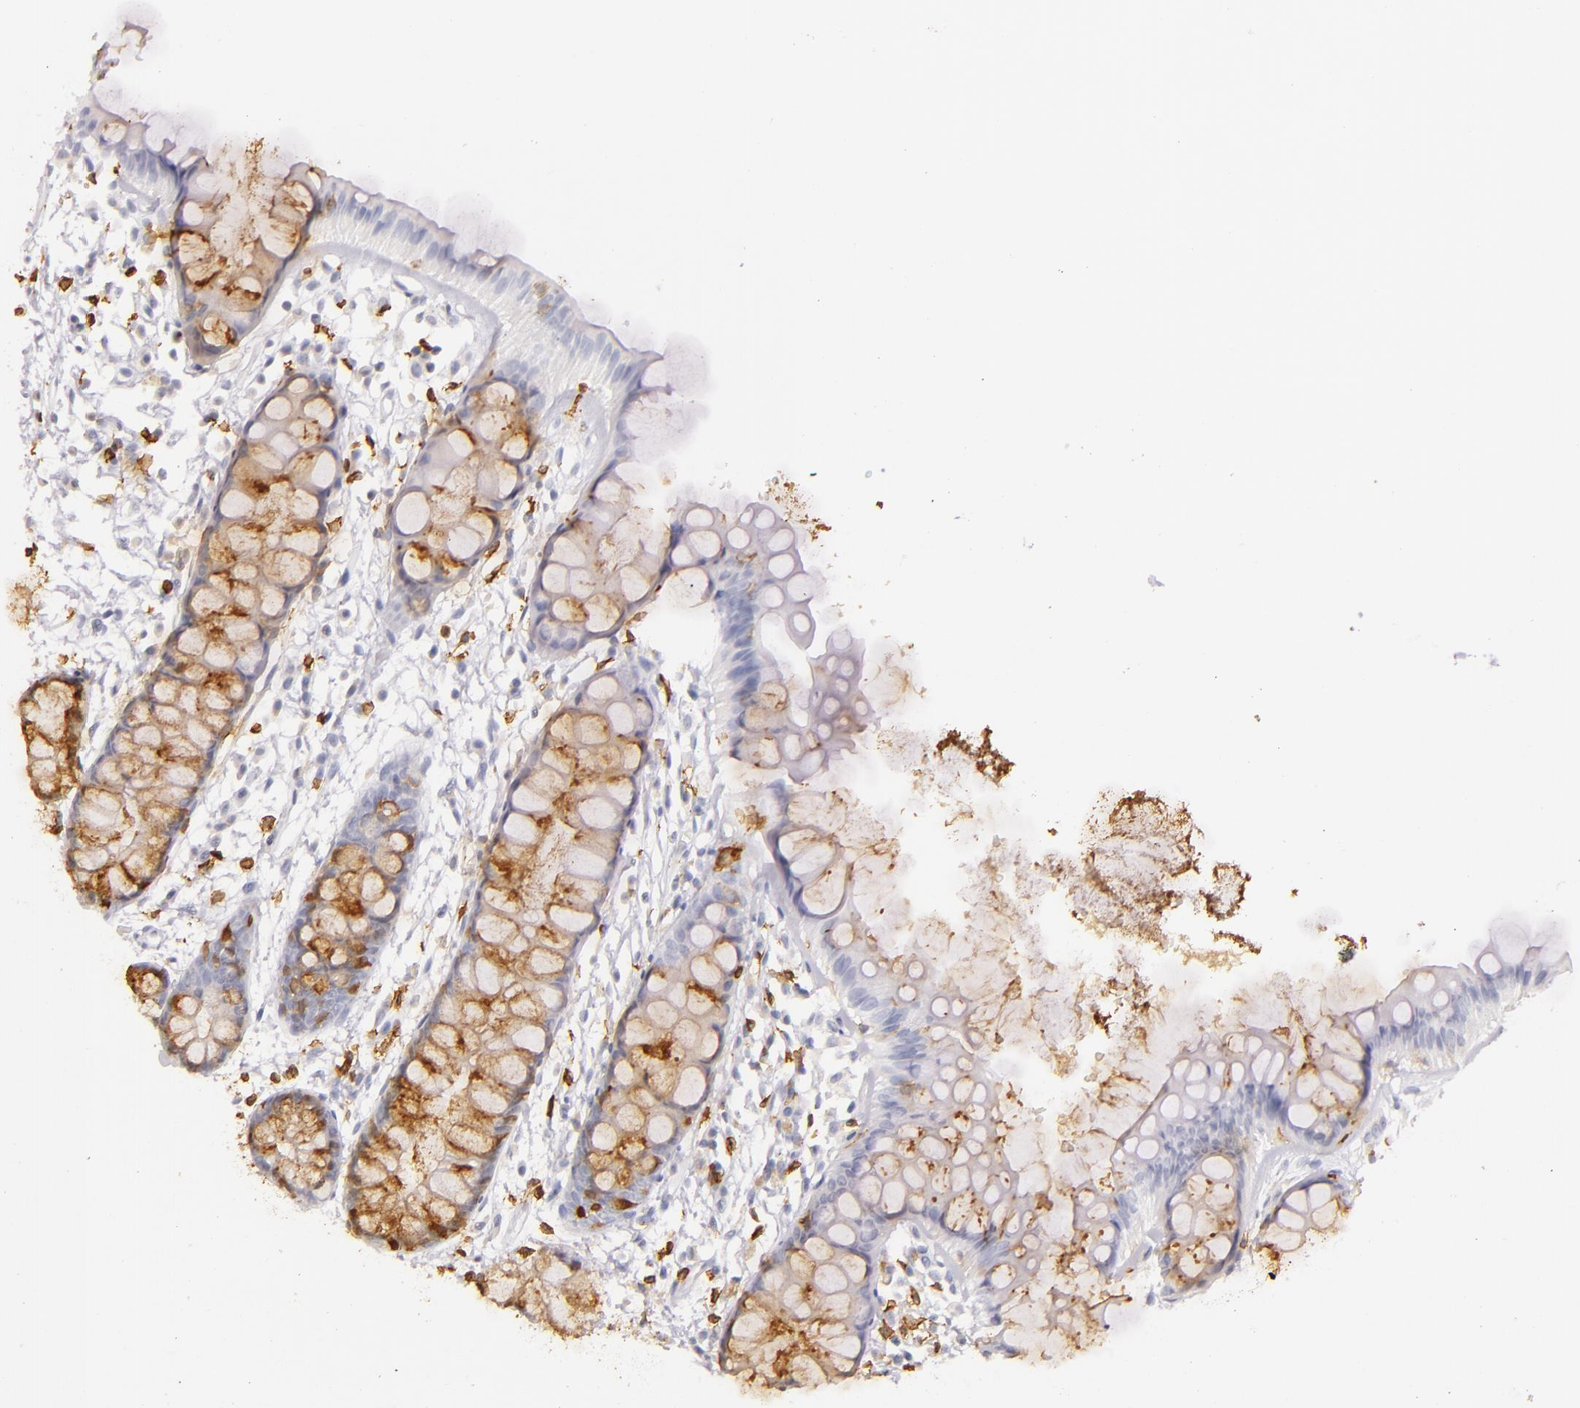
{"staining": {"intensity": "negative", "quantity": "none", "location": "none"}, "tissue": "rectum", "cell_type": "Glandular cells", "image_type": "normal", "snomed": [{"axis": "morphology", "description": "Normal tissue, NOS"}, {"axis": "topography", "description": "Rectum"}], "caption": "Immunohistochemical staining of normal human rectum demonstrates no significant staining in glandular cells.", "gene": "LAT", "patient": {"sex": "female", "age": 66}}